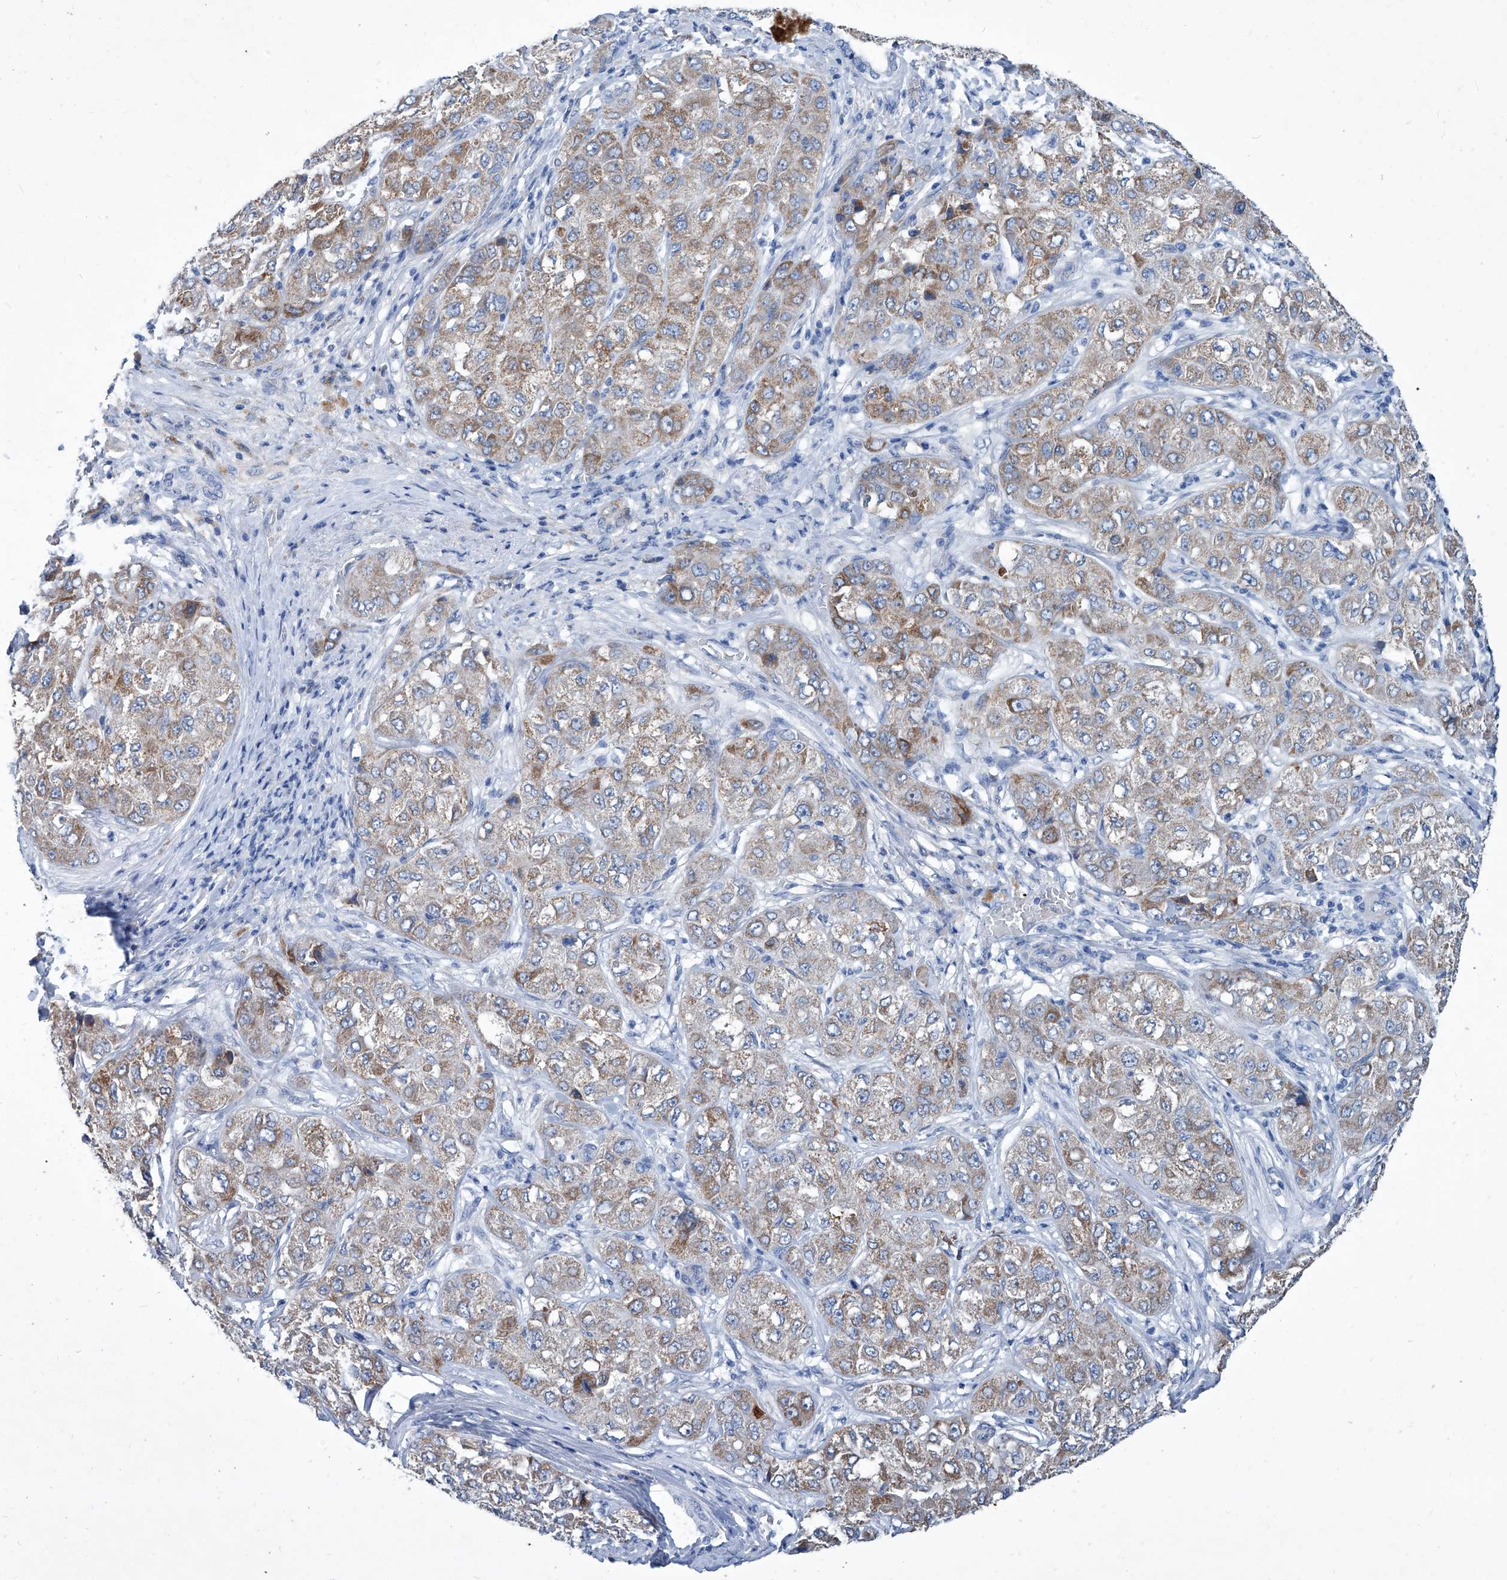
{"staining": {"intensity": "moderate", "quantity": "25%-75%", "location": "cytoplasmic/membranous"}, "tissue": "liver cancer", "cell_type": "Tumor cells", "image_type": "cancer", "snomed": [{"axis": "morphology", "description": "Carcinoma, Hepatocellular, NOS"}, {"axis": "topography", "description": "Liver"}], "caption": "Moderate cytoplasmic/membranous staining is present in approximately 25%-75% of tumor cells in liver cancer.", "gene": "MTARC1", "patient": {"sex": "male", "age": 80}}